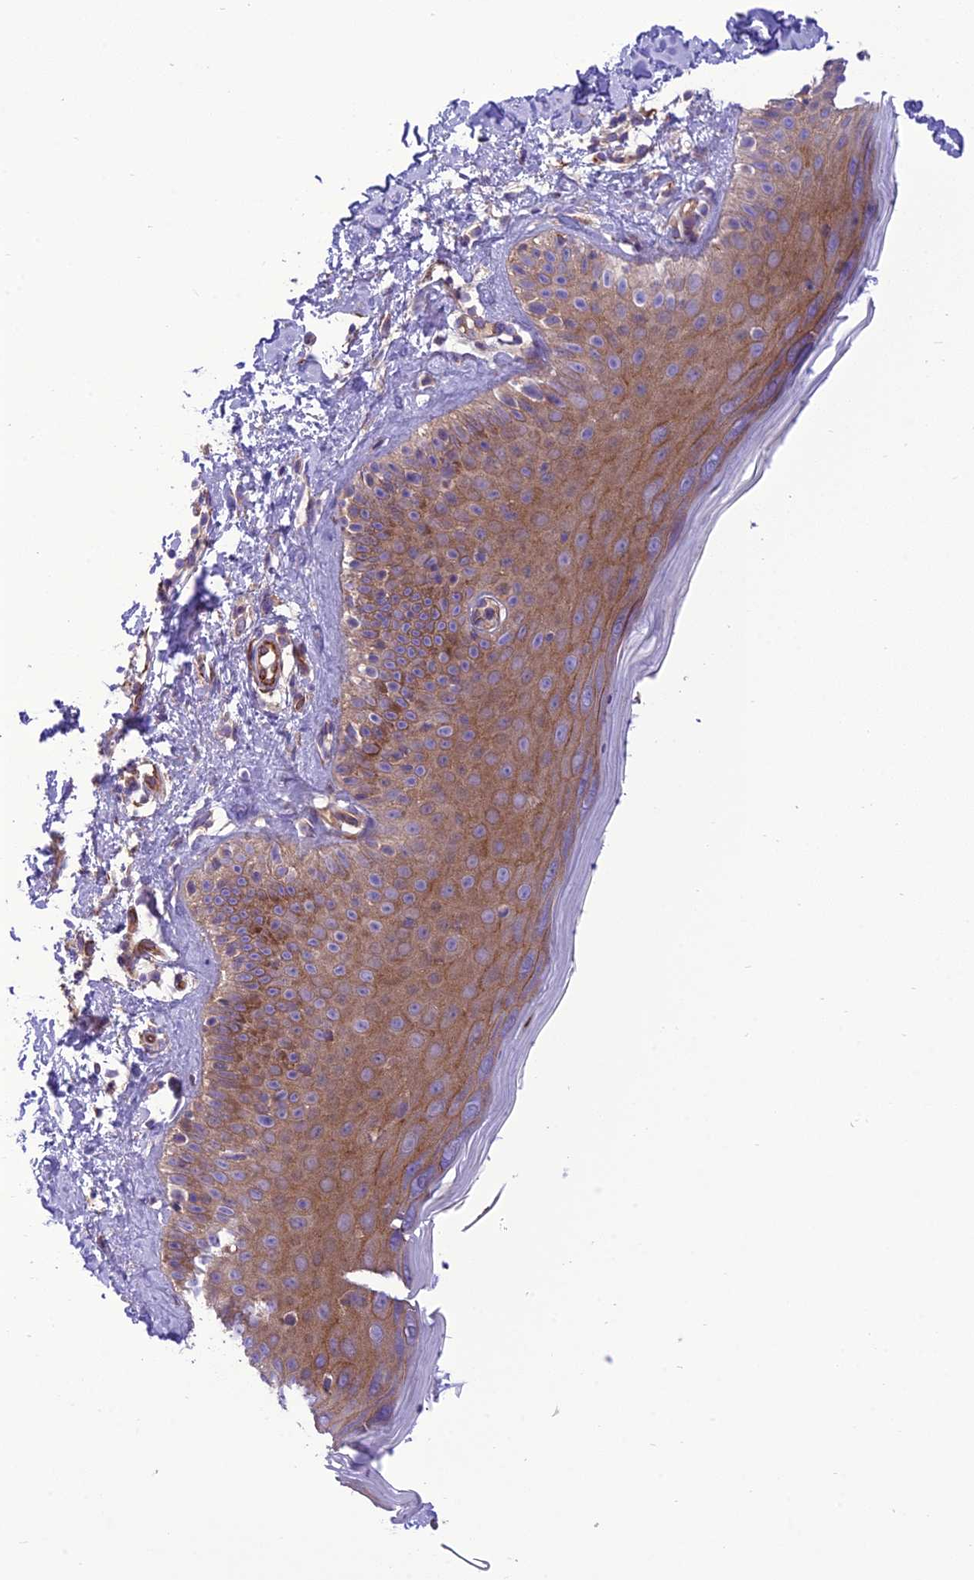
{"staining": {"intensity": "negative", "quantity": "none", "location": "none"}, "tissue": "skin", "cell_type": "Fibroblasts", "image_type": "normal", "snomed": [{"axis": "morphology", "description": "Normal tissue, NOS"}, {"axis": "topography", "description": "Skin"}], "caption": "DAB immunohistochemical staining of unremarkable skin reveals no significant expression in fibroblasts. The staining was performed using DAB to visualize the protein expression in brown, while the nuclei were stained in blue with hematoxylin (Magnification: 20x).", "gene": "PPFIA3", "patient": {"sex": "male", "age": 52}}